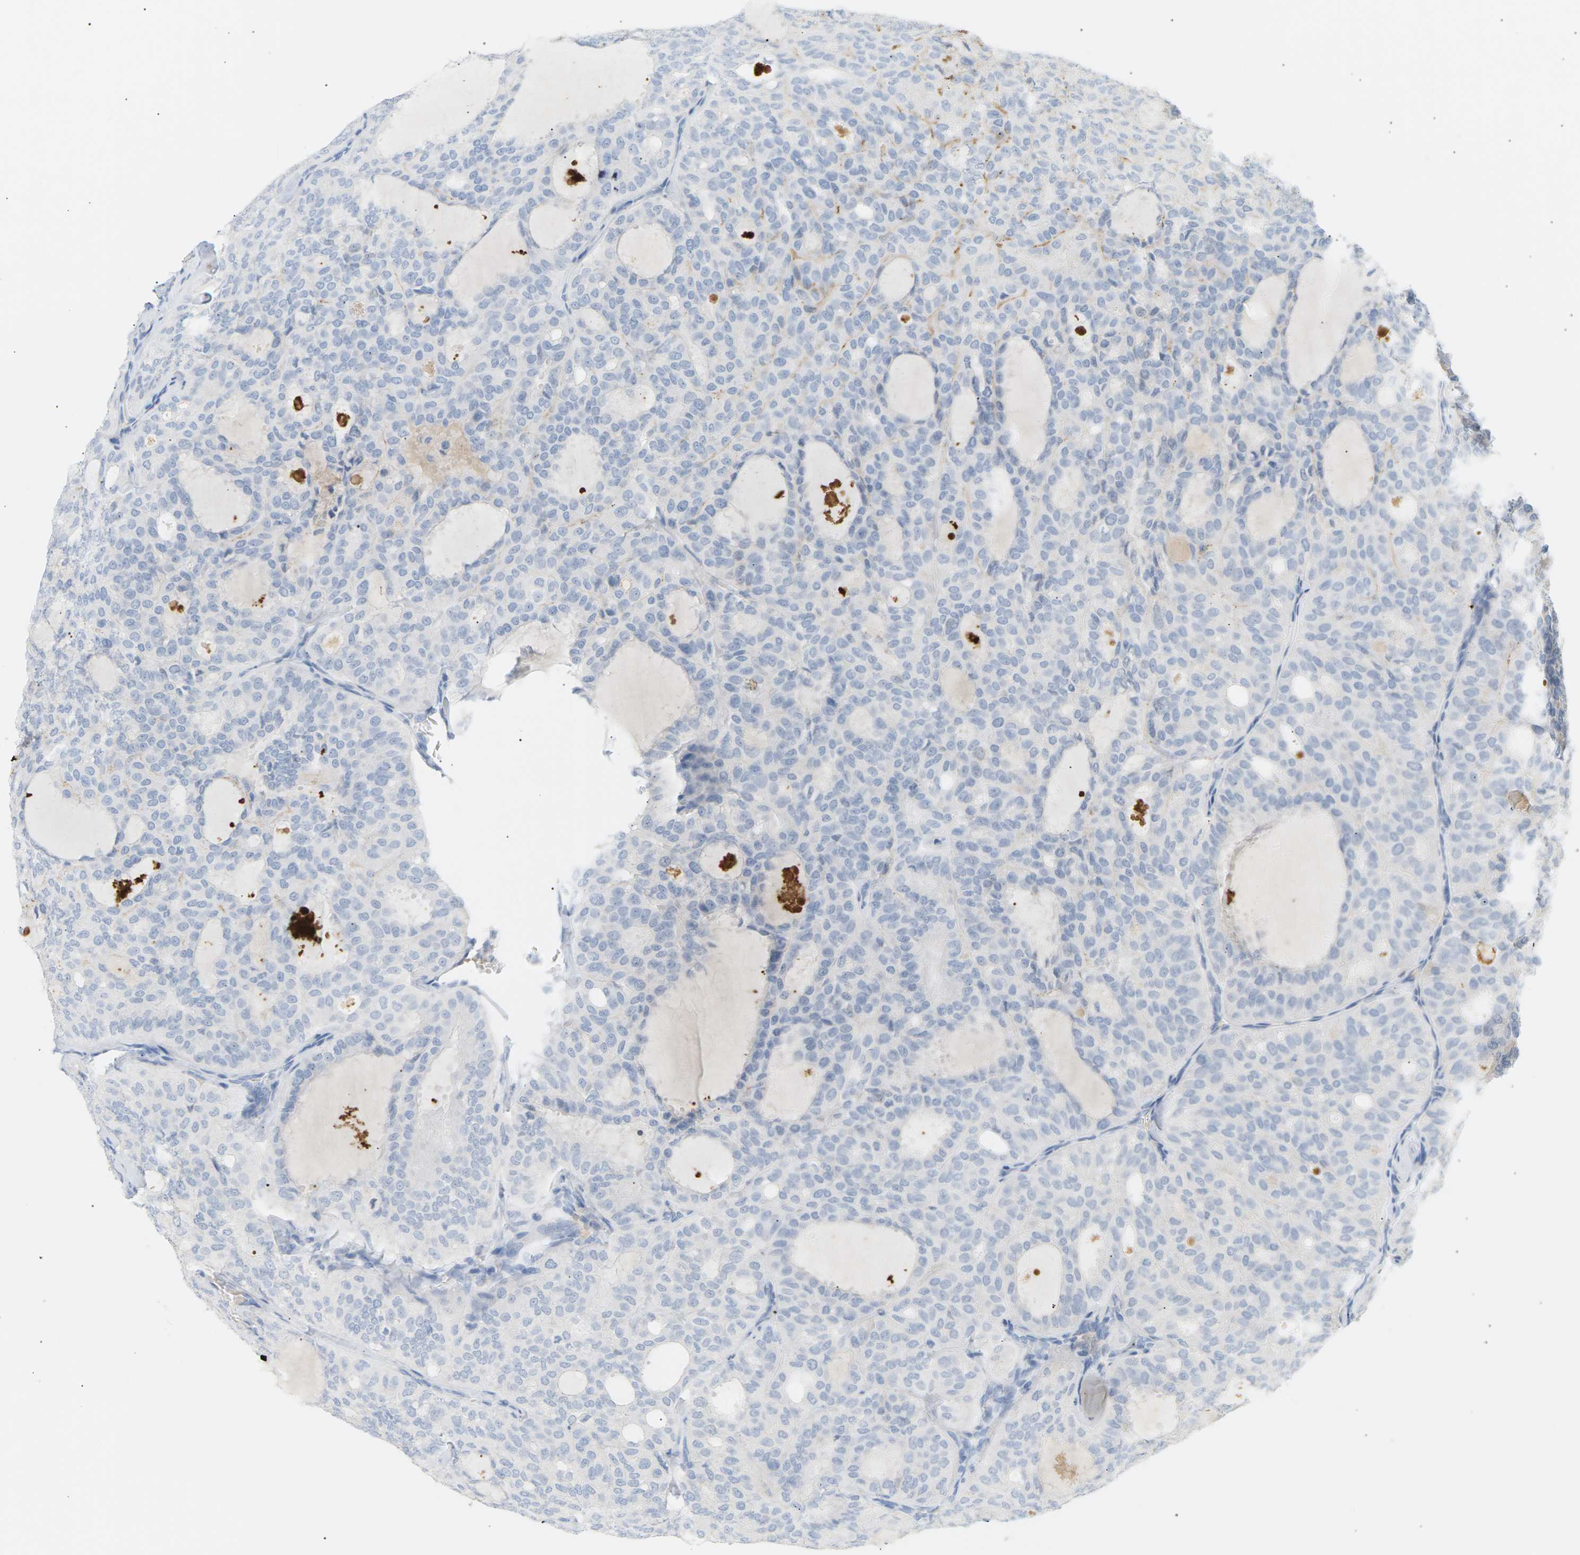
{"staining": {"intensity": "weak", "quantity": "<25%", "location": "cytoplasmic/membranous"}, "tissue": "thyroid cancer", "cell_type": "Tumor cells", "image_type": "cancer", "snomed": [{"axis": "morphology", "description": "Follicular adenoma carcinoma, NOS"}, {"axis": "topography", "description": "Thyroid gland"}], "caption": "The photomicrograph demonstrates no staining of tumor cells in thyroid cancer (follicular adenoma carcinoma).", "gene": "CLU", "patient": {"sex": "male", "age": 75}}